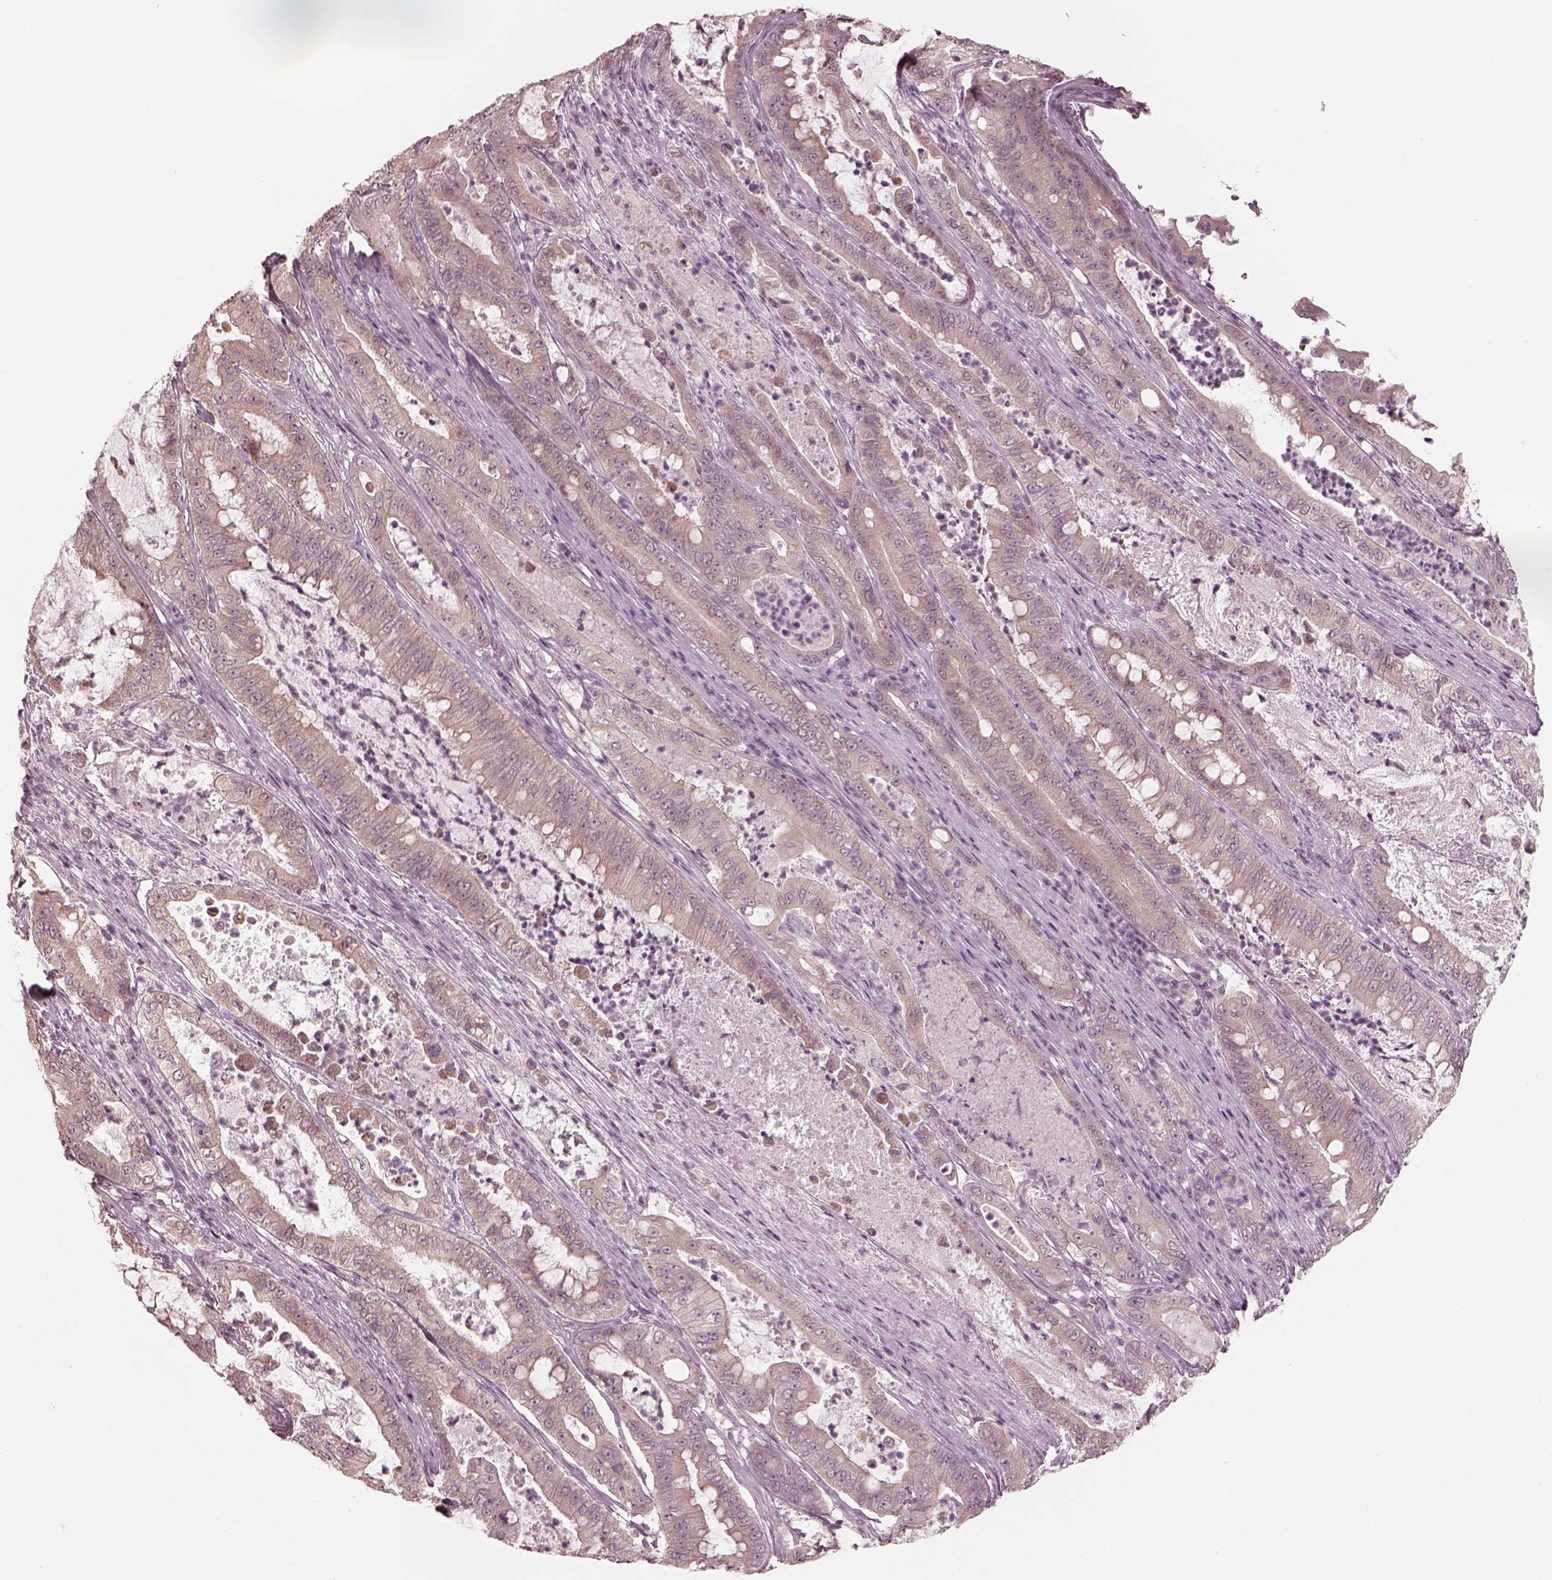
{"staining": {"intensity": "weak", "quantity": "<25%", "location": "cytoplasmic/membranous"}, "tissue": "pancreatic cancer", "cell_type": "Tumor cells", "image_type": "cancer", "snomed": [{"axis": "morphology", "description": "Adenocarcinoma, NOS"}, {"axis": "topography", "description": "Pancreas"}], "caption": "Protein analysis of pancreatic cancer (adenocarcinoma) demonstrates no significant expression in tumor cells.", "gene": "IQCB1", "patient": {"sex": "male", "age": 71}}